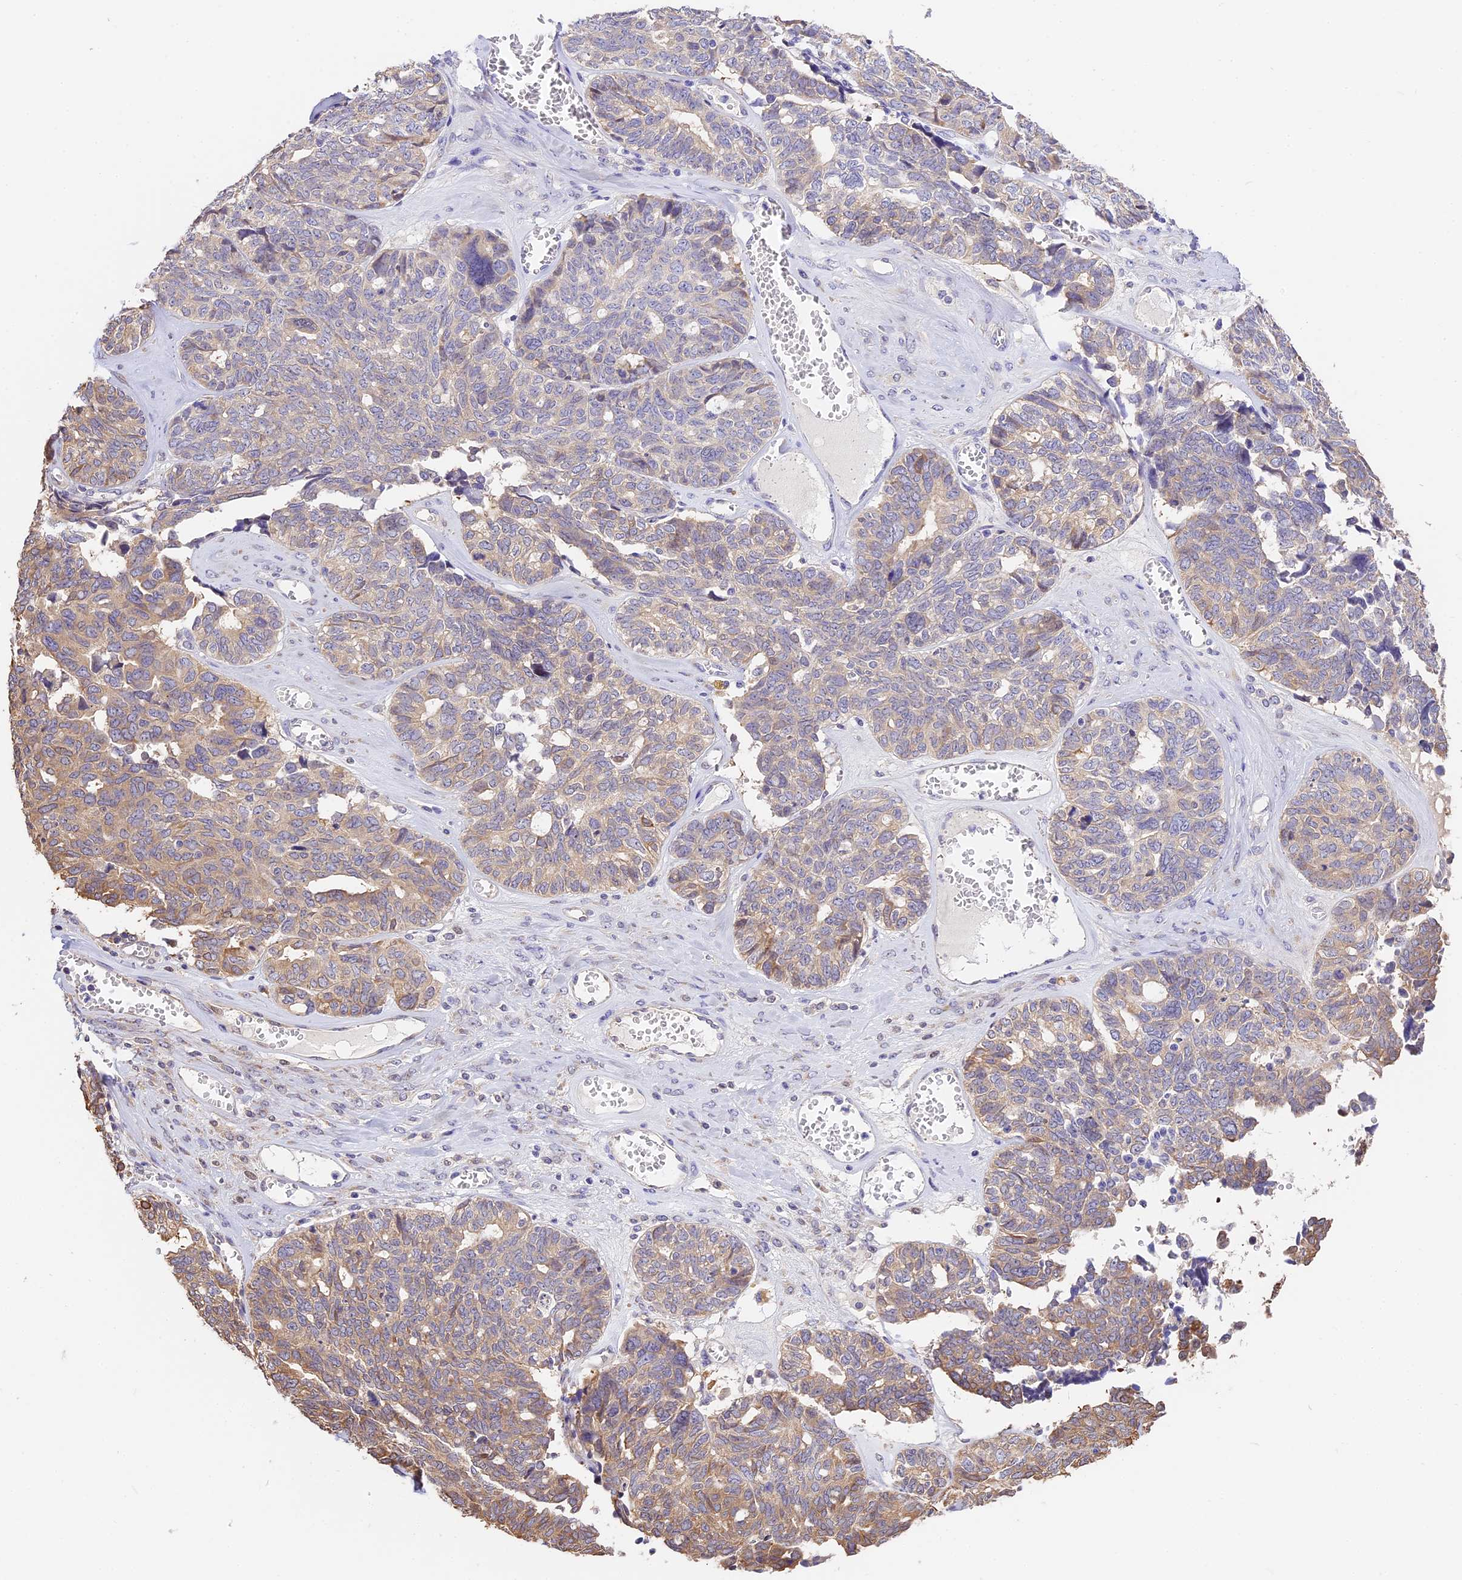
{"staining": {"intensity": "moderate", "quantity": "<25%", "location": "cytoplasmic/membranous"}, "tissue": "ovarian cancer", "cell_type": "Tumor cells", "image_type": "cancer", "snomed": [{"axis": "morphology", "description": "Cystadenocarcinoma, serous, NOS"}, {"axis": "topography", "description": "Ovary"}], "caption": "Serous cystadenocarcinoma (ovarian) stained with a protein marker reveals moderate staining in tumor cells.", "gene": "BSCL2", "patient": {"sex": "female", "age": 79}}